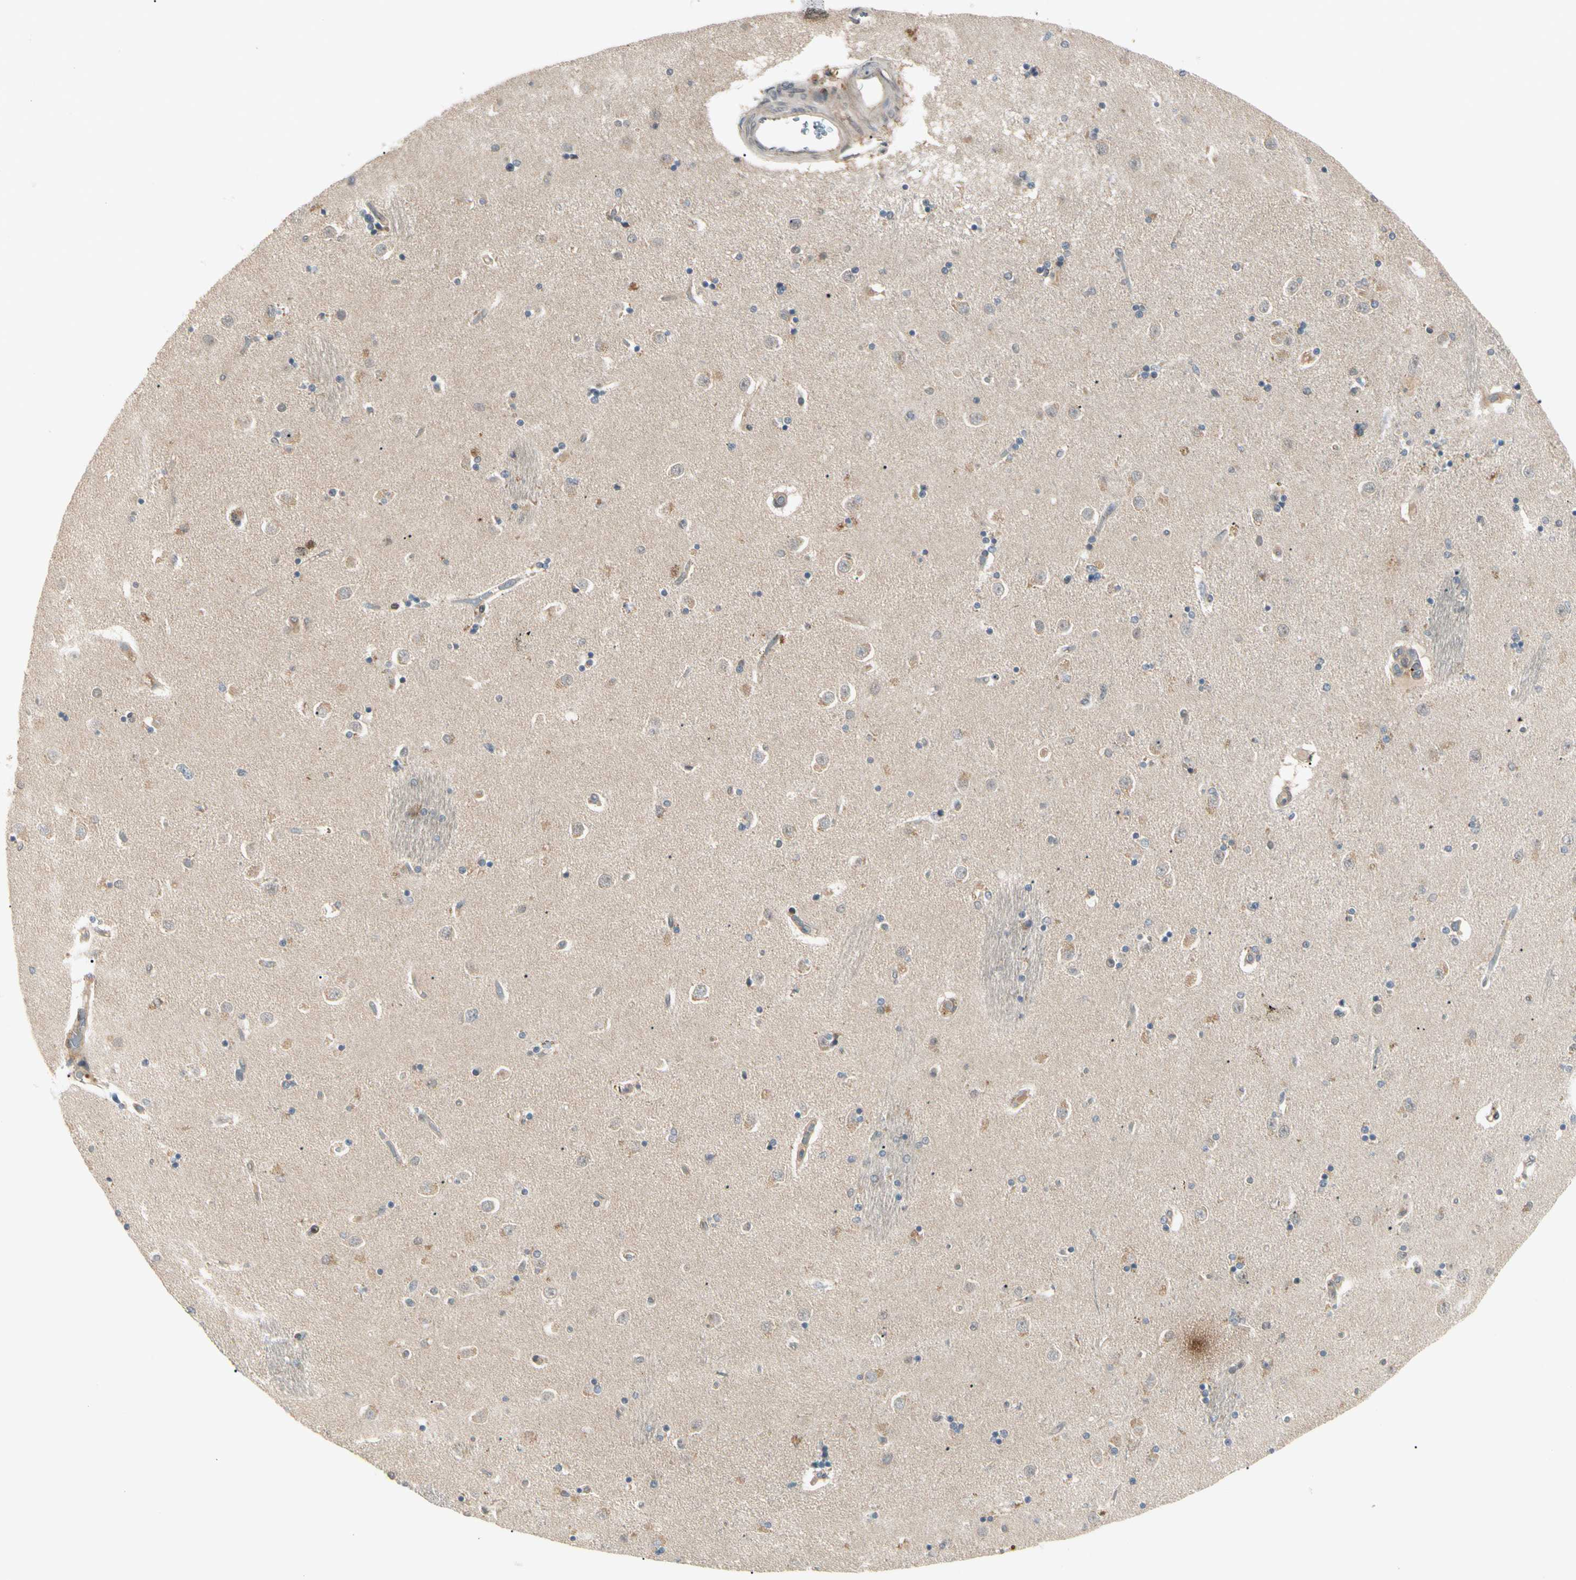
{"staining": {"intensity": "negative", "quantity": "none", "location": "none"}, "tissue": "caudate", "cell_type": "Glial cells", "image_type": "normal", "snomed": [{"axis": "morphology", "description": "Normal tissue, NOS"}, {"axis": "topography", "description": "Lateral ventricle wall"}], "caption": "Glial cells show no significant protein staining in benign caudate.", "gene": "F2R", "patient": {"sex": "female", "age": 54}}